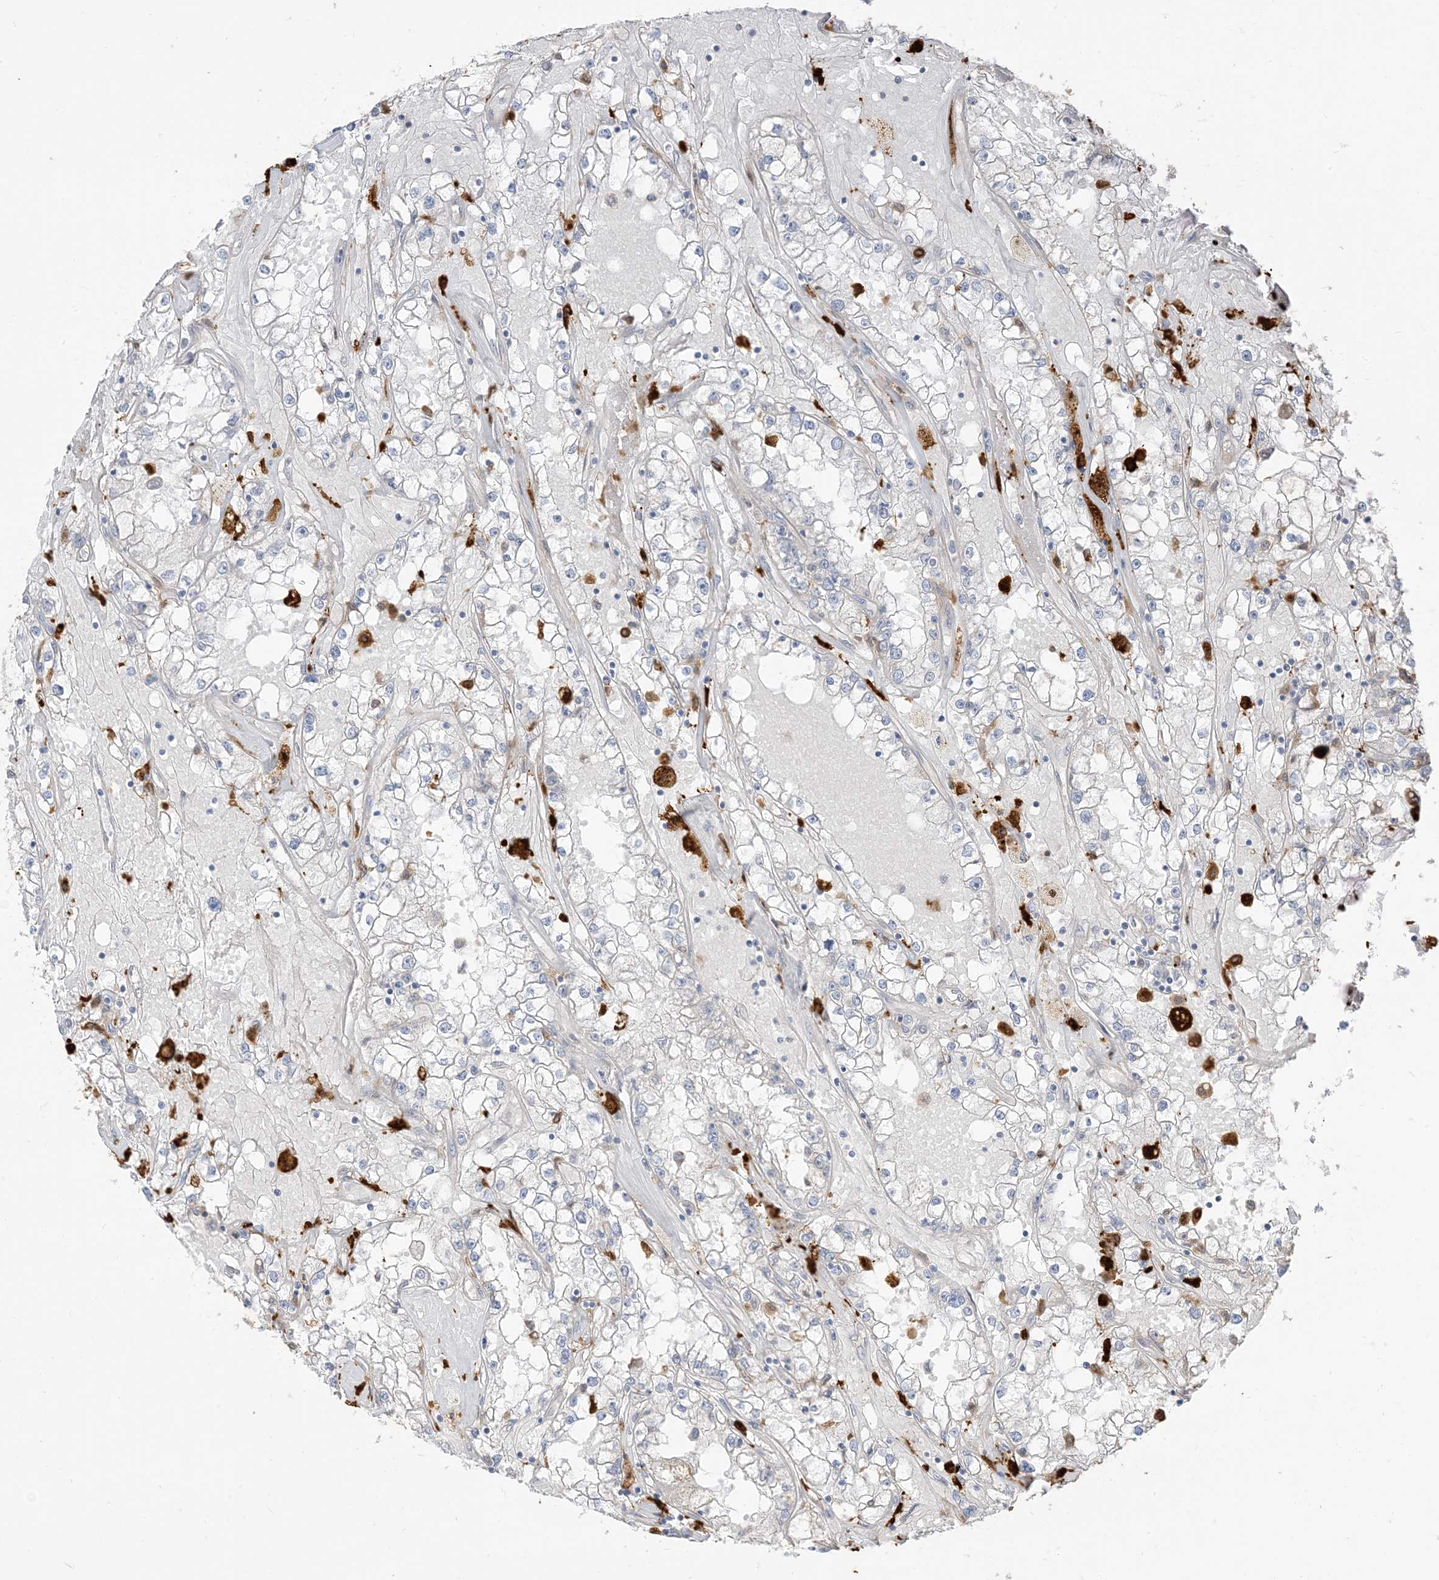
{"staining": {"intensity": "negative", "quantity": "none", "location": "none"}, "tissue": "renal cancer", "cell_type": "Tumor cells", "image_type": "cancer", "snomed": [{"axis": "morphology", "description": "Adenocarcinoma, NOS"}, {"axis": "topography", "description": "Kidney"}], "caption": "Immunohistochemistry (IHC) photomicrograph of neoplastic tissue: human renal cancer stained with DAB shows no significant protein positivity in tumor cells.", "gene": "RNF175", "patient": {"sex": "male", "age": 56}}